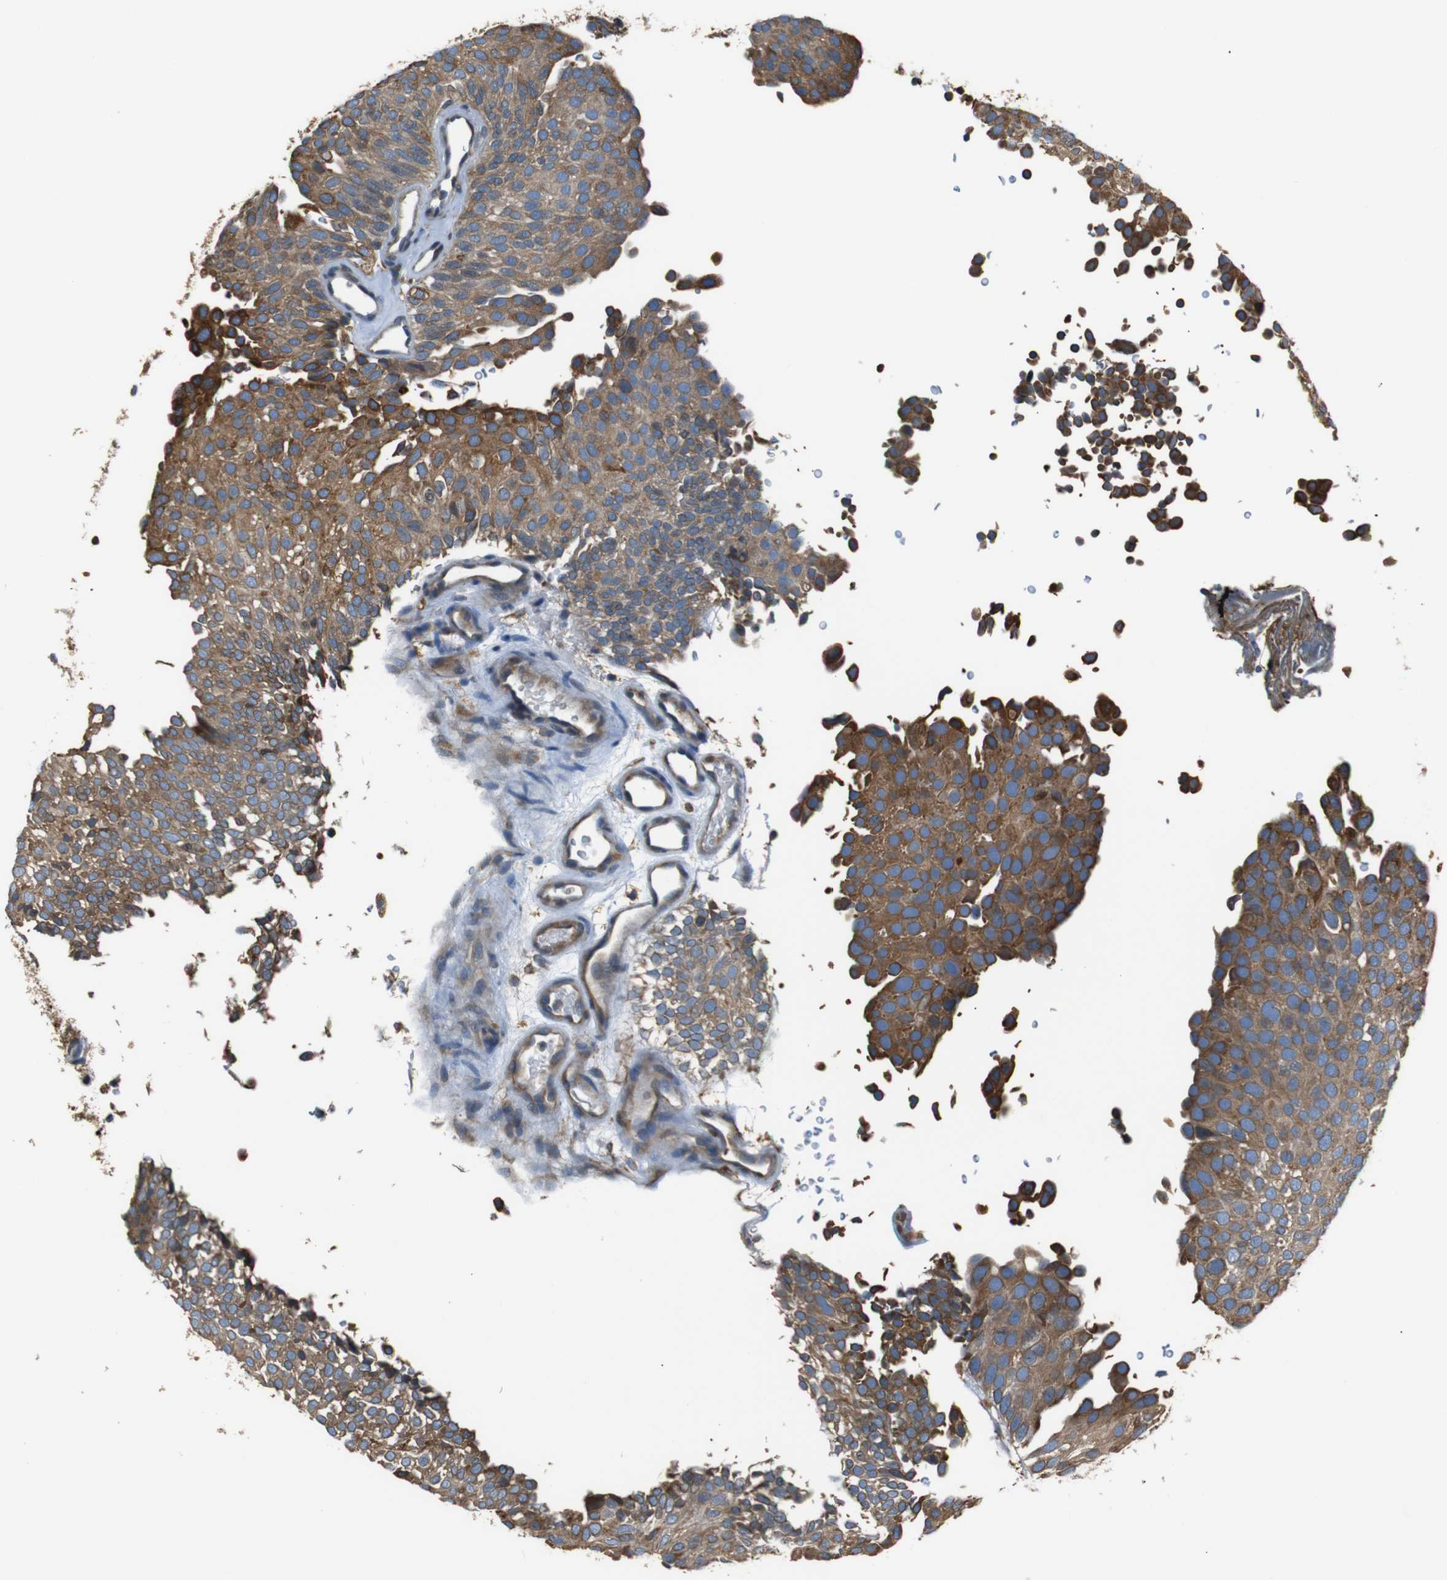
{"staining": {"intensity": "moderate", "quantity": ">75%", "location": "cytoplasmic/membranous"}, "tissue": "urothelial cancer", "cell_type": "Tumor cells", "image_type": "cancer", "snomed": [{"axis": "morphology", "description": "Urothelial carcinoma, Low grade"}, {"axis": "topography", "description": "Urinary bladder"}], "caption": "This is a histology image of immunohistochemistry staining of urothelial cancer, which shows moderate staining in the cytoplasmic/membranous of tumor cells.", "gene": "TMED2", "patient": {"sex": "male", "age": 78}}